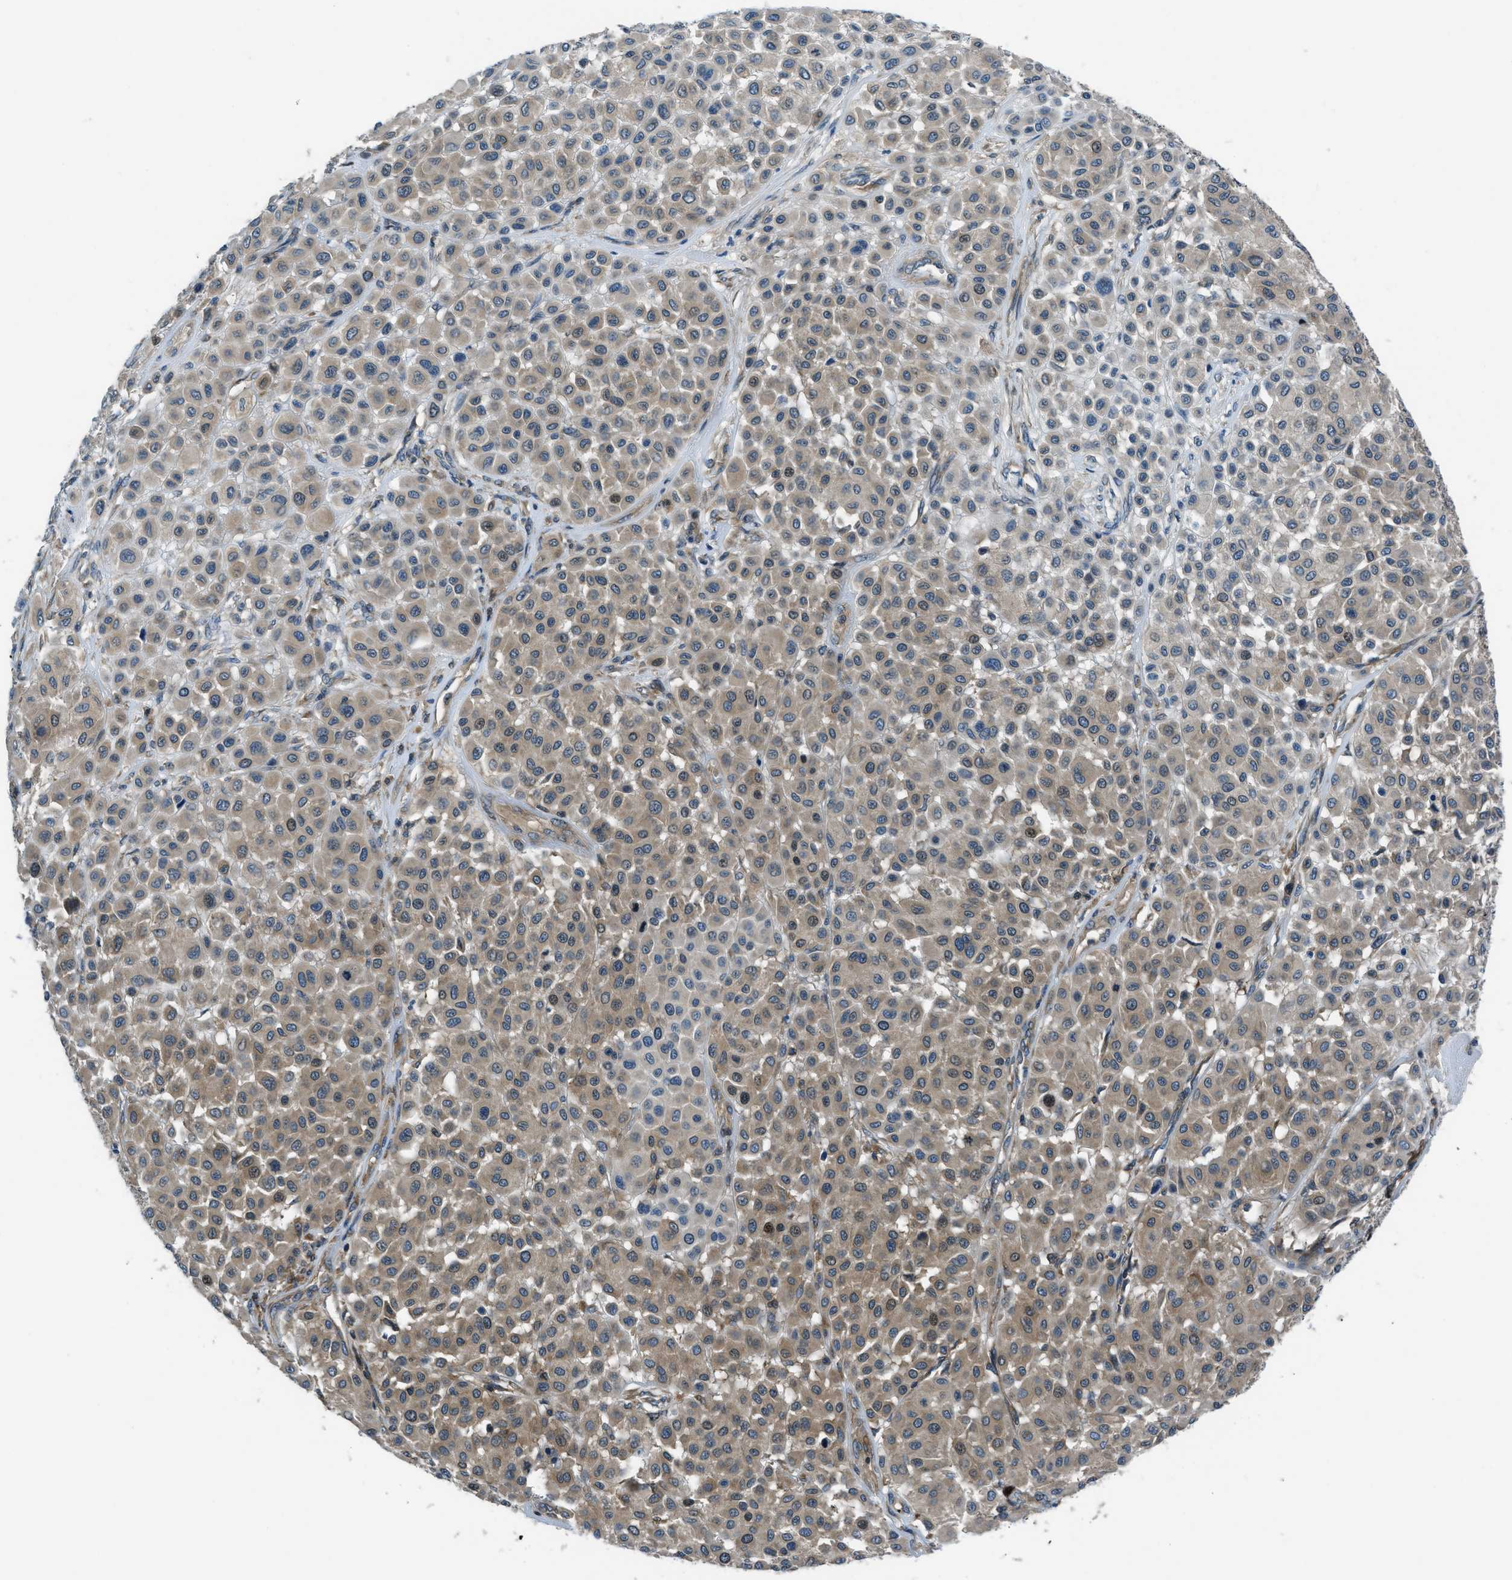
{"staining": {"intensity": "weak", "quantity": ">75%", "location": "cytoplasmic/membranous"}, "tissue": "melanoma", "cell_type": "Tumor cells", "image_type": "cancer", "snomed": [{"axis": "morphology", "description": "Malignant melanoma, Metastatic site"}, {"axis": "topography", "description": "Soft tissue"}], "caption": "Immunohistochemistry (IHC) staining of malignant melanoma (metastatic site), which displays low levels of weak cytoplasmic/membranous positivity in approximately >75% of tumor cells indicating weak cytoplasmic/membranous protein positivity. The staining was performed using DAB (3,3'-diaminobenzidine) (brown) for protein detection and nuclei were counterstained in hematoxylin (blue).", "gene": "ARFGAP2", "patient": {"sex": "male", "age": 41}}